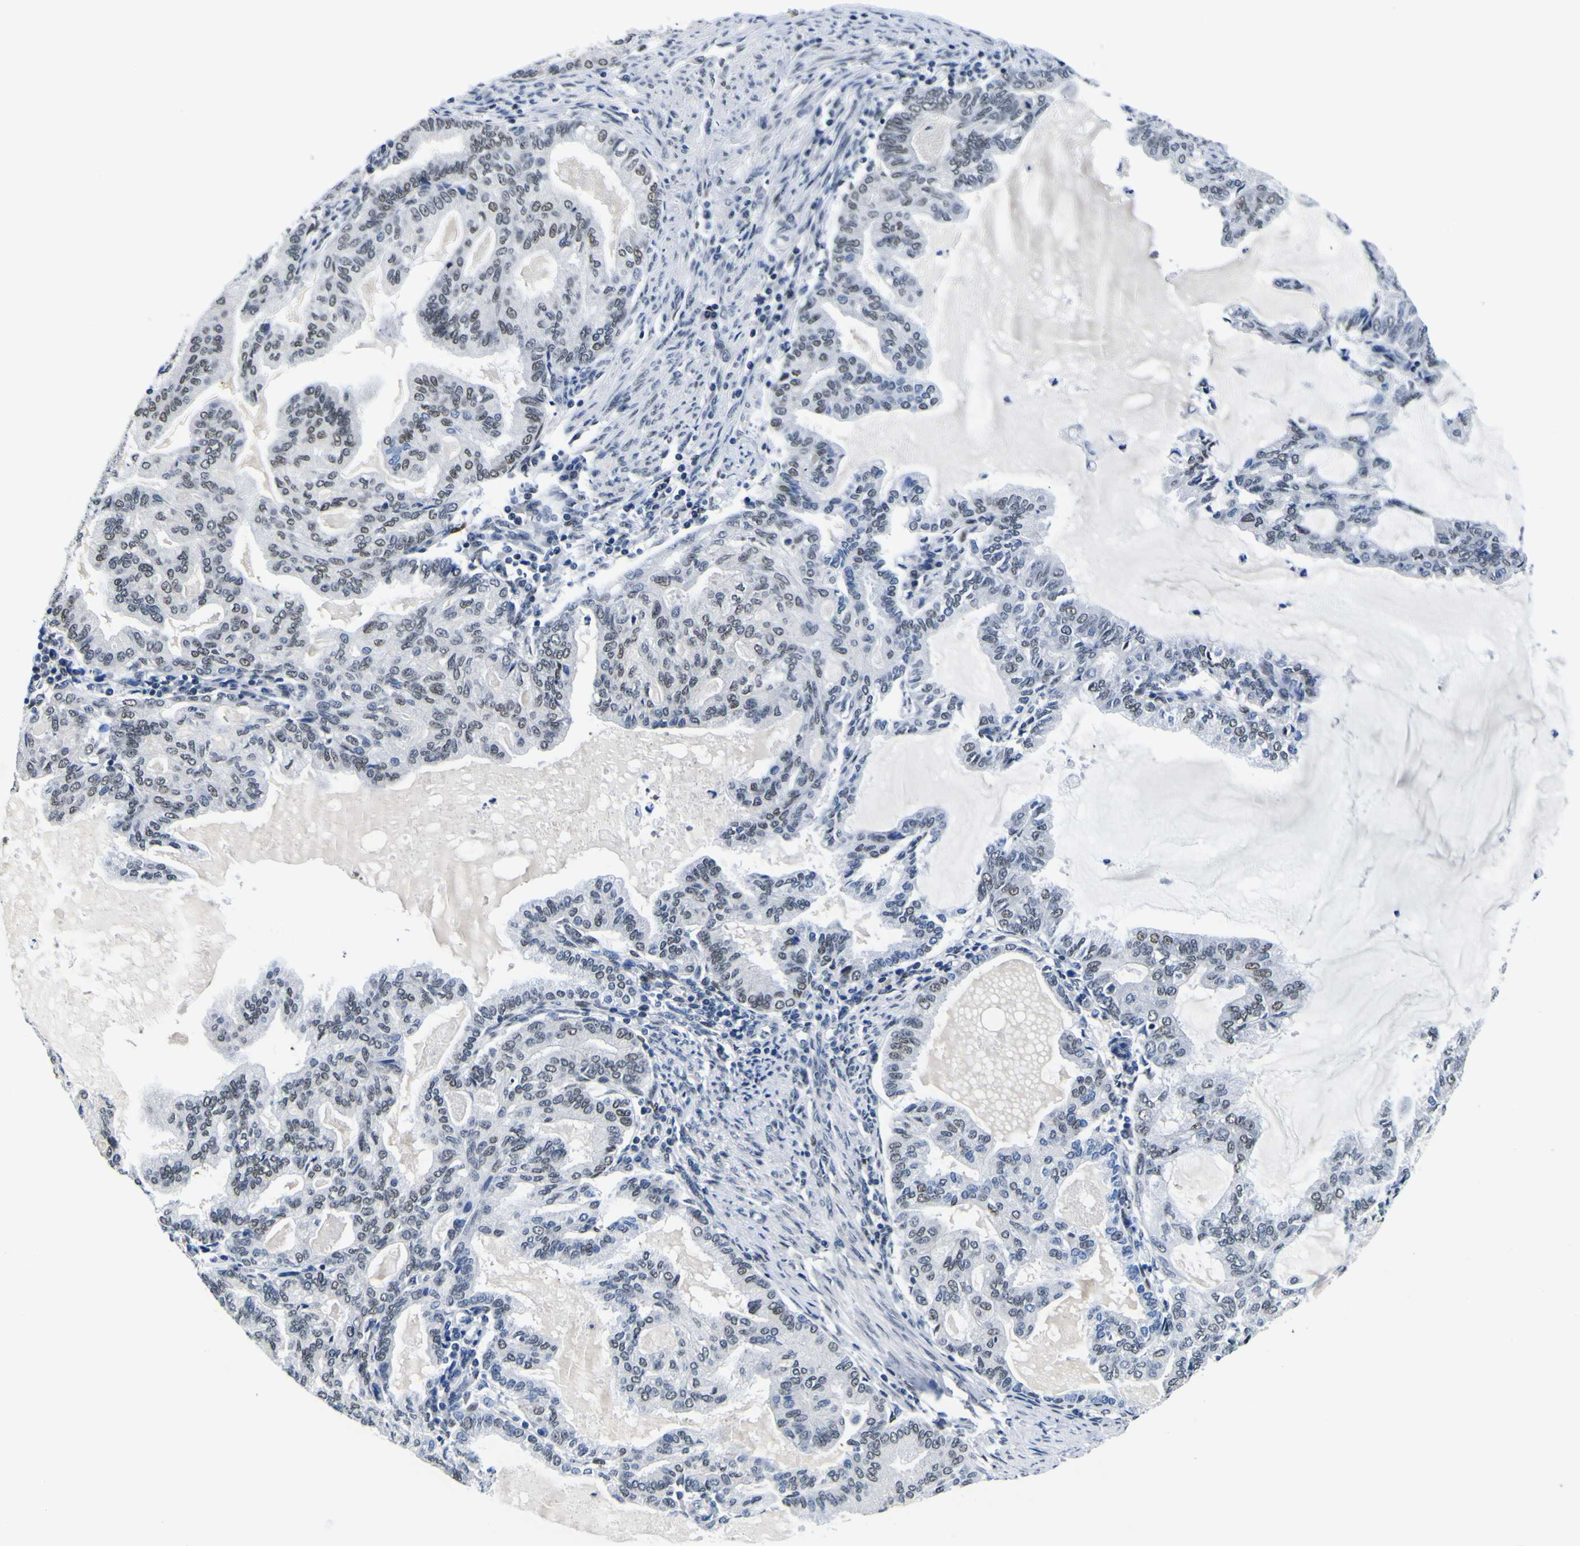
{"staining": {"intensity": "moderate", "quantity": ">75%", "location": "nuclear"}, "tissue": "endometrial cancer", "cell_type": "Tumor cells", "image_type": "cancer", "snomed": [{"axis": "morphology", "description": "Adenocarcinoma, NOS"}, {"axis": "topography", "description": "Endometrium"}], "caption": "DAB immunohistochemical staining of human endometrial cancer (adenocarcinoma) displays moderate nuclear protein expression in approximately >75% of tumor cells.", "gene": "CUL4B", "patient": {"sex": "female", "age": 86}}